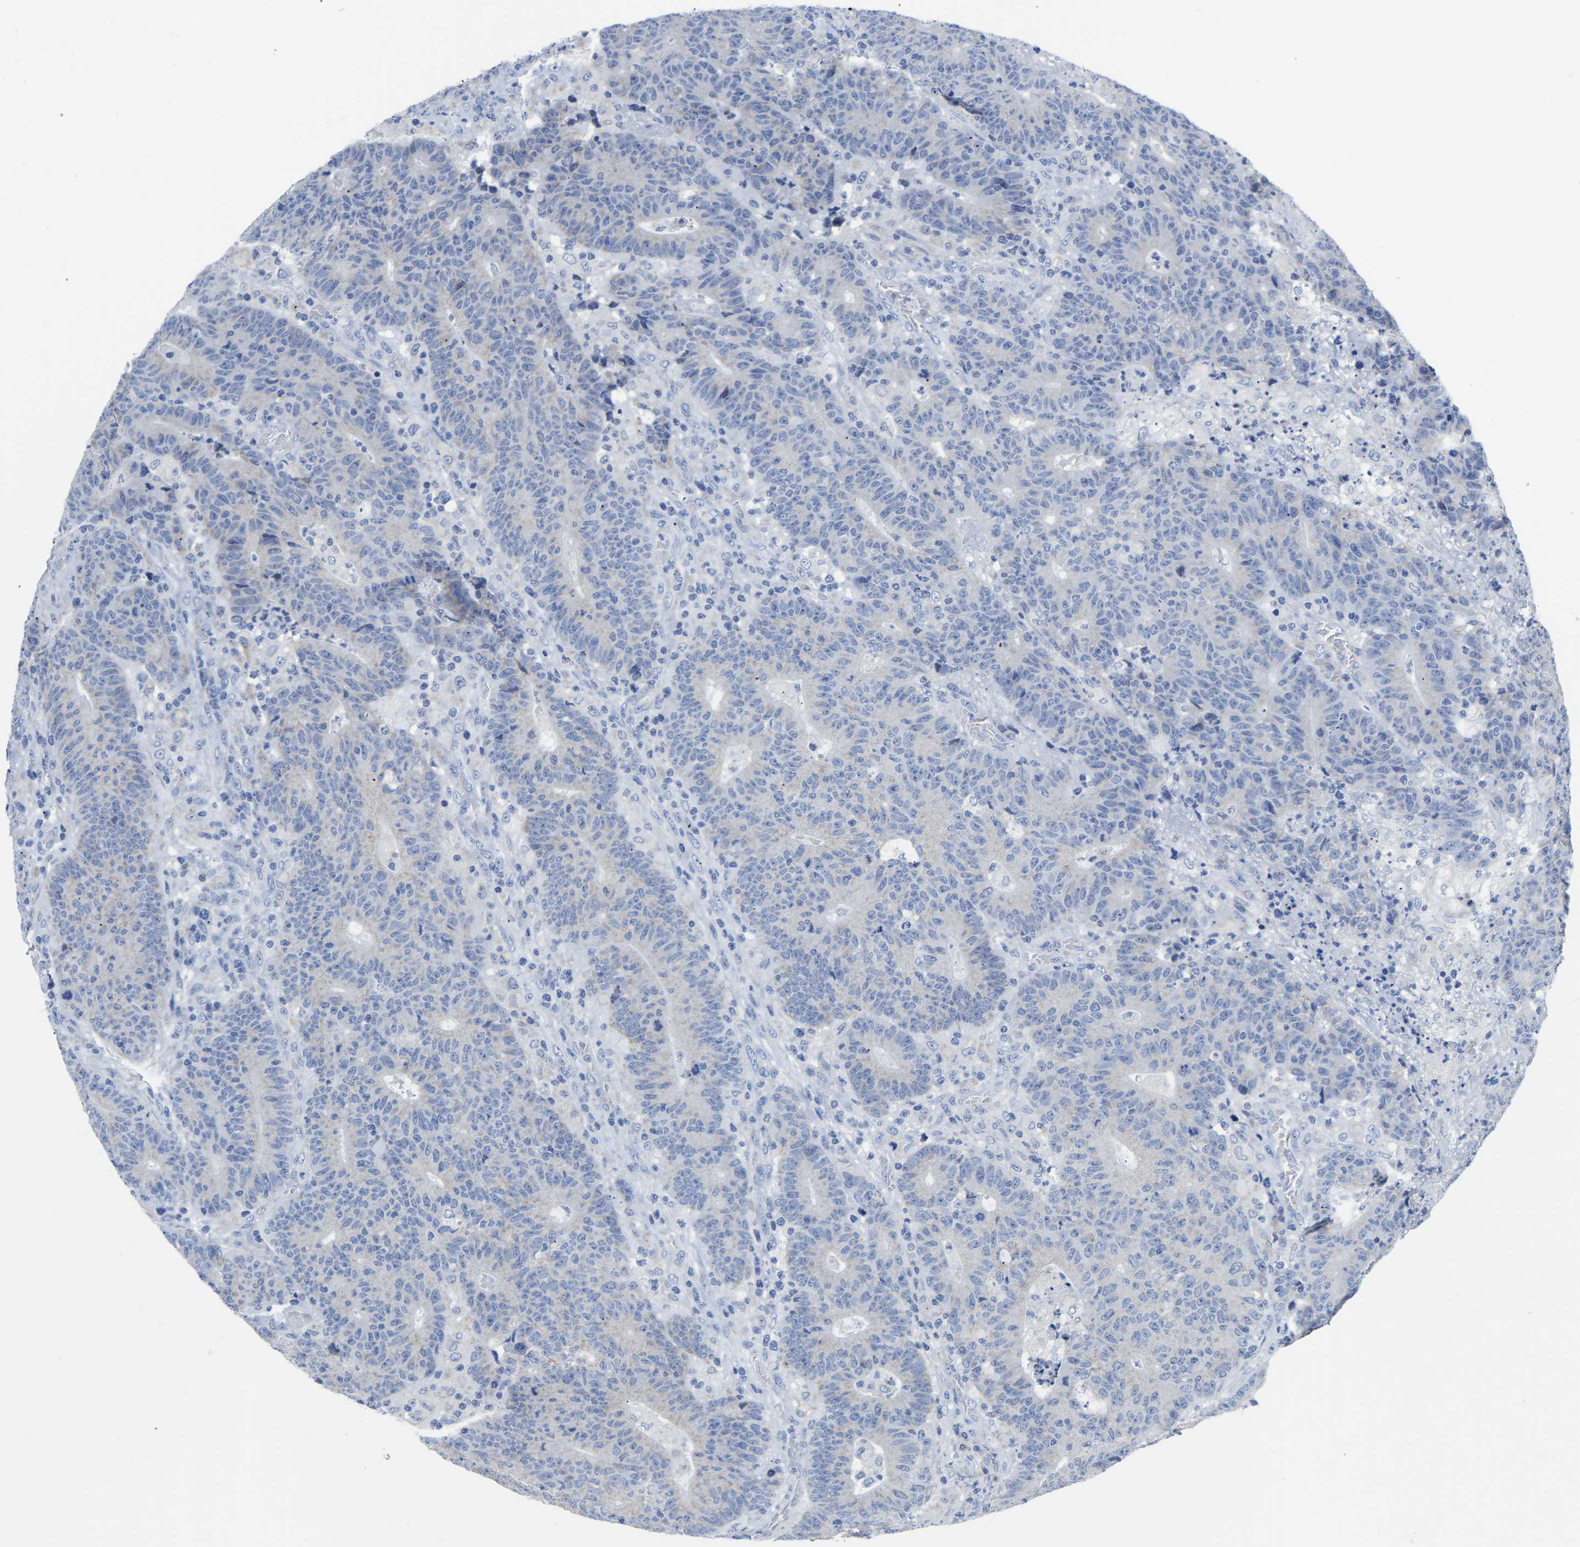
{"staining": {"intensity": "negative", "quantity": "none", "location": "none"}, "tissue": "colorectal cancer", "cell_type": "Tumor cells", "image_type": "cancer", "snomed": [{"axis": "morphology", "description": "Normal tissue, NOS"}, {"axis": "morphology", "description": "Adenocarcinoma, NOS"}, {"axis": "topography", "description": "Colon"}], "caption": "This is a histopathology image of immunohistochemistry staining of colorectal cancer, which shows no positivity in tumor cells. (Brightfield microscopy of DAB immunohistochemistry at high magnification).", "gene": "ETFA", "patient": {"sex": "female", "age": 75}}